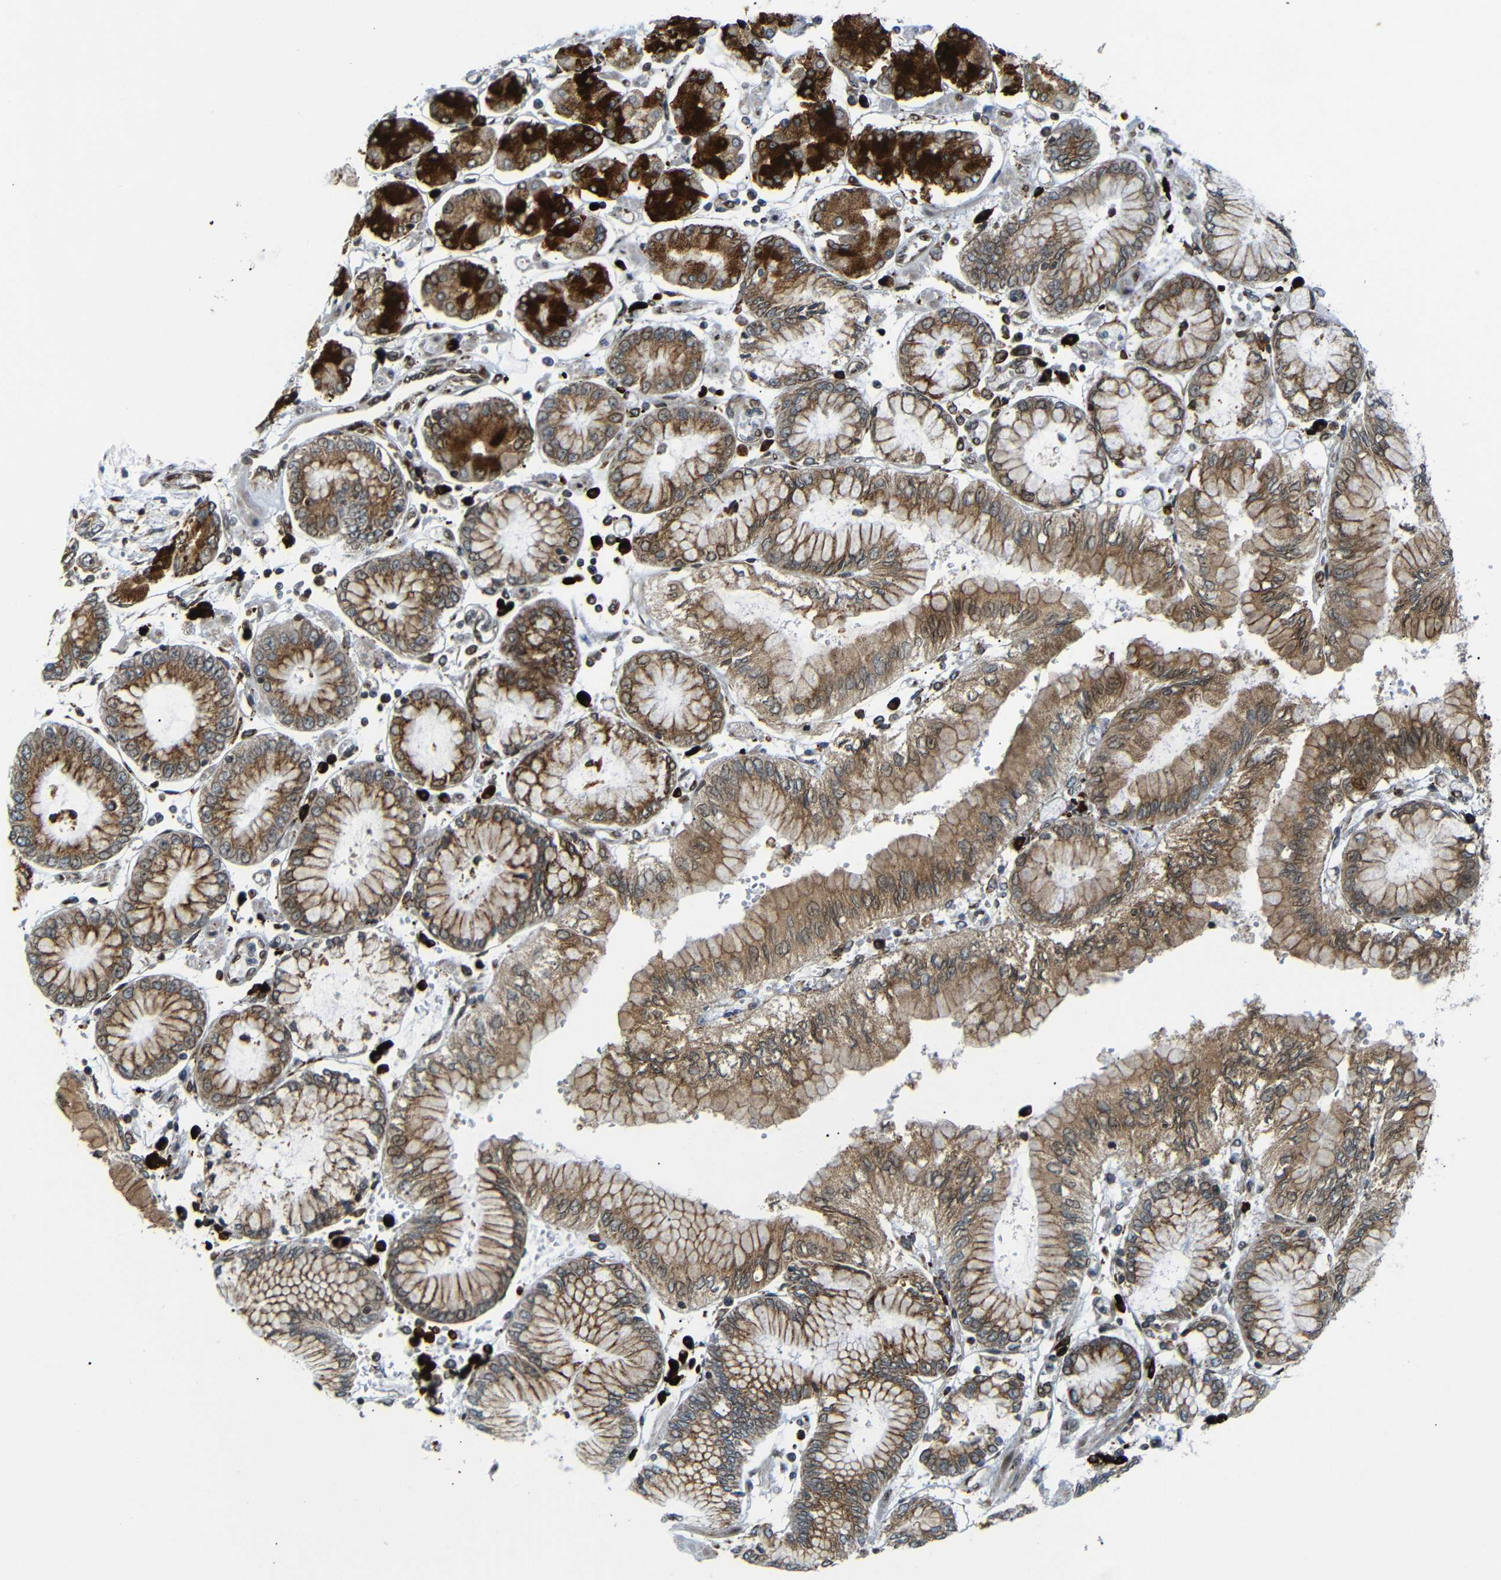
{"staining": {"intensity": "moderate", "quantity": ">75%", "location": "cytoplasmic/membranous"}, "tissue": "stomach cancer", "cell_type": "Tumor cells", "image_type": "cancer", "snomed": [{"axis": "morphology", "description": "Adenocarcinoma, NOS"}, {"axis": "topography", "description": "Stomach"}], "caption": "Protein analysis of adenocarcinoma (stomach) tissue demonstrates moderate cytoplasmic/membranous expression in approximately >75% of tumor cells.", "gene": "SPCS2", "patient": {"sex": "male", "age": 76}}